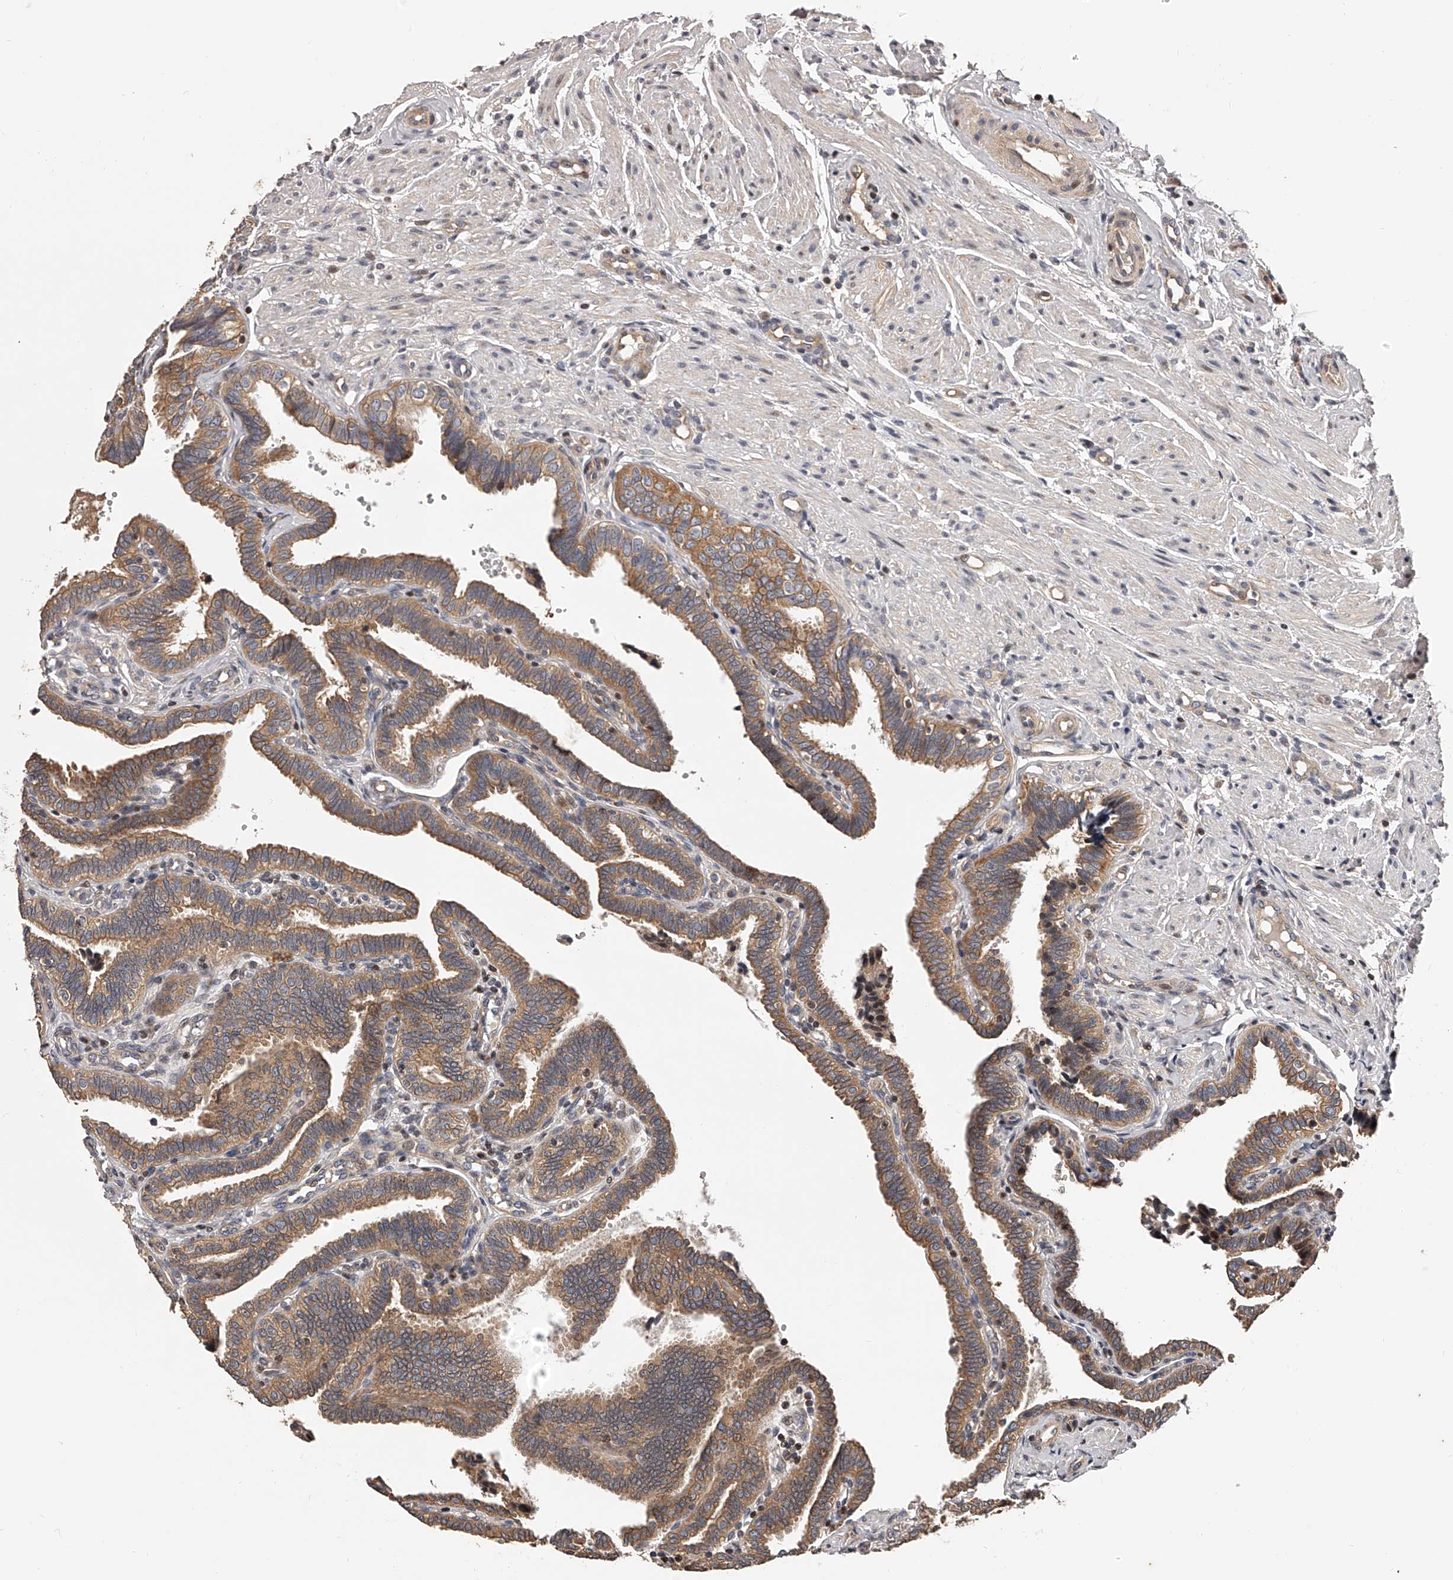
{"staining": {"intensity": "moderate", "quantity": ">75%", "location": "cytoplasmic/membranous"}, "tissue": "fallopian tube", "cell_type": "Glandular cells", "image_type": "normal", "snomed": [{"axis": "morphology", "description": "Normal tissue, NOS"}, {"axis": "topography", "description": "Fallopian tube"}], "caption": "Fallopian tube stained with immunohistochemistry (IHC) demonstrates moderate cytoplasmic/membranous staining in about >75% of glandular cells. Nuclei are stained in blue.", "gene": "PFDN2", "patient": {"sex": "female", "age": 39}}